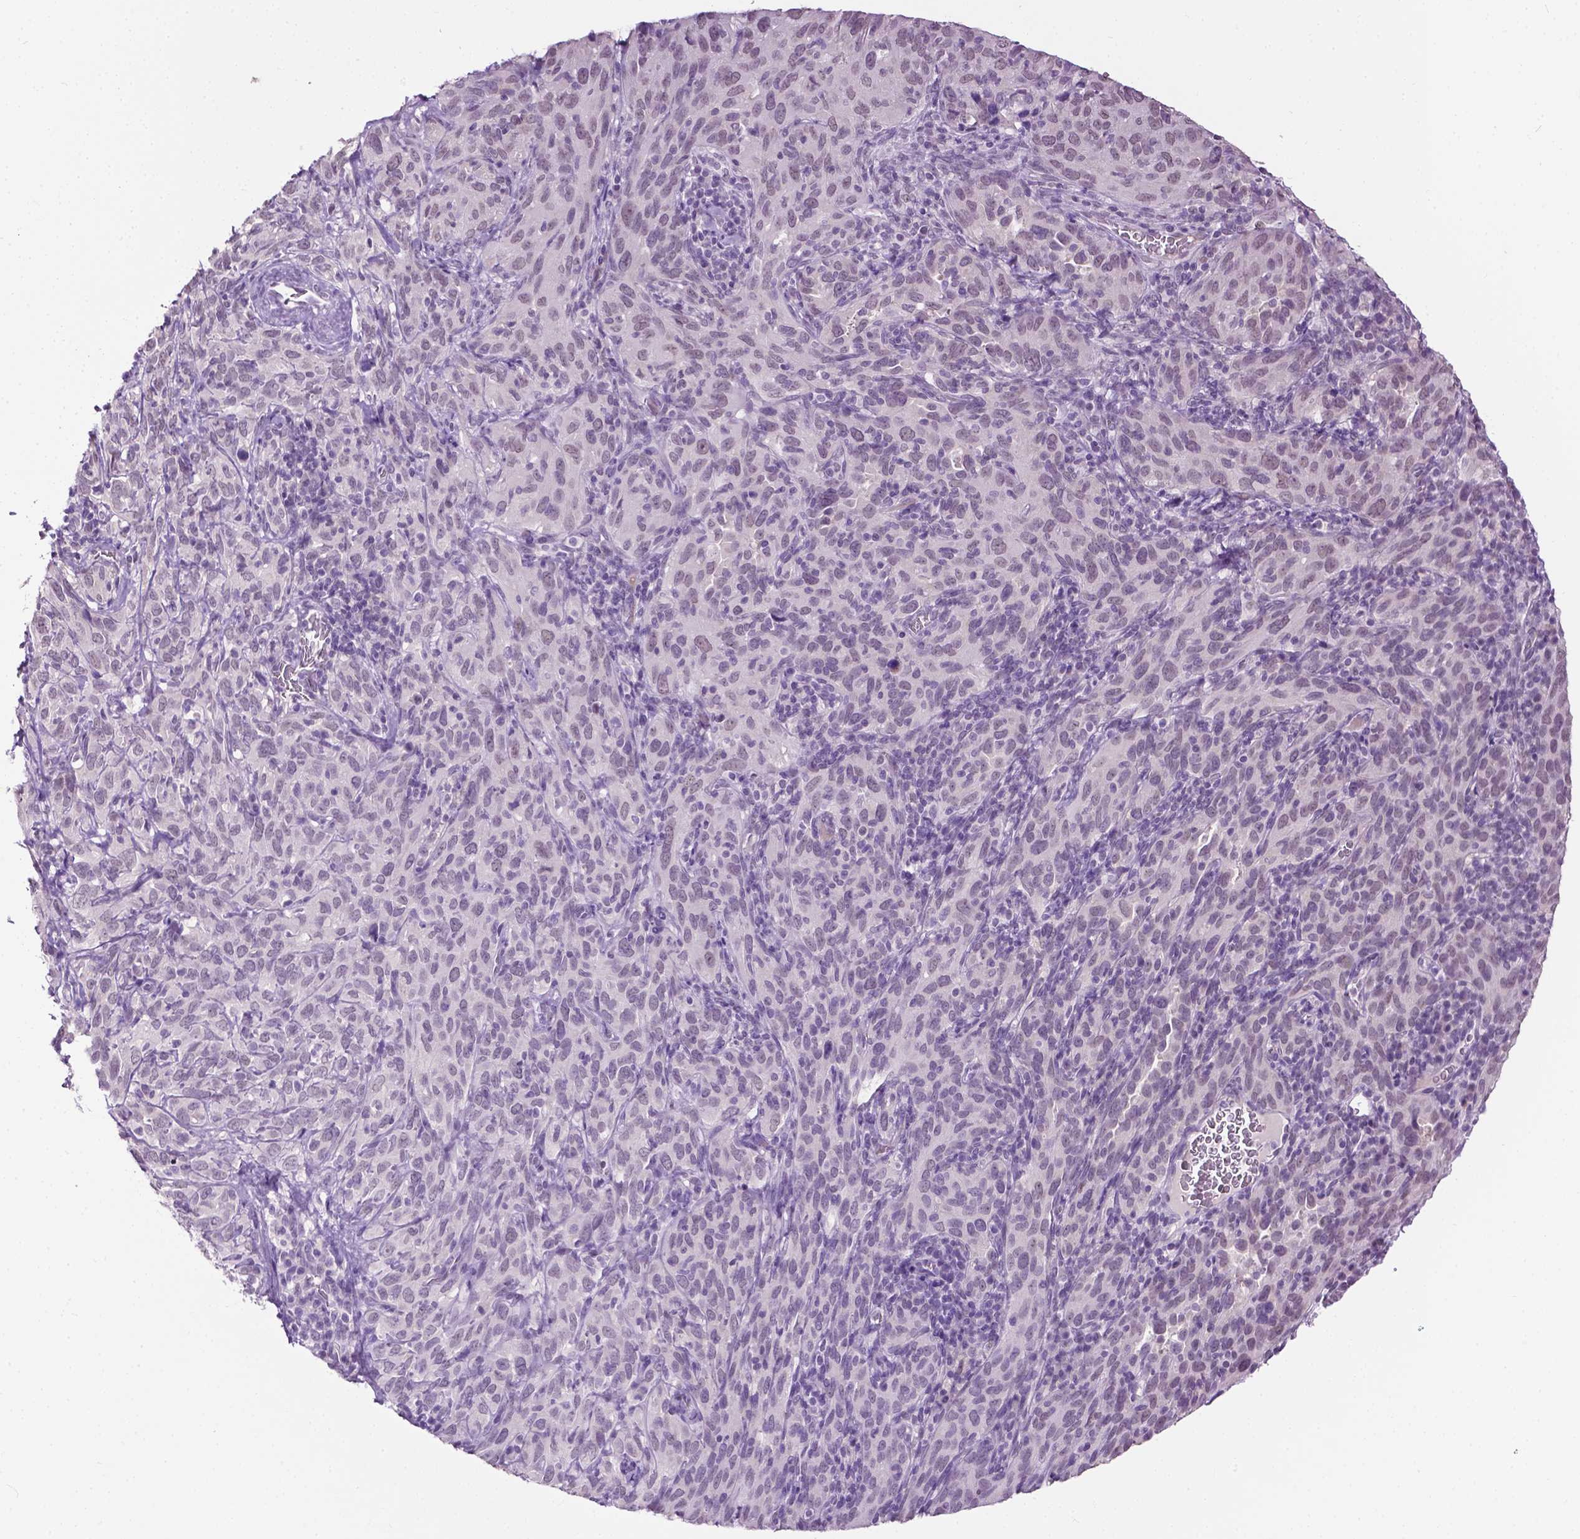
{"staining": {"intensity": "negative", "quantity": "none", "location": "none"}, "tissue": "cervical cancer", "cell_type": "Tumor cells", "image_type": "cancer", "snomed": [{"axis": "morphology", "description": "Normal tissue, NOS"}, {"axis": "morphology", "description": "Squamous cell carcinoma, NOS"}, {"axis": "topography", "description": "Cervix"}], "caption": "This is an immunohistochemistry image of cervical cancer. There is no positivity in tumor cells.", "gene": "GPR37L1", "patient": {"sex": "female", "age": 51}}